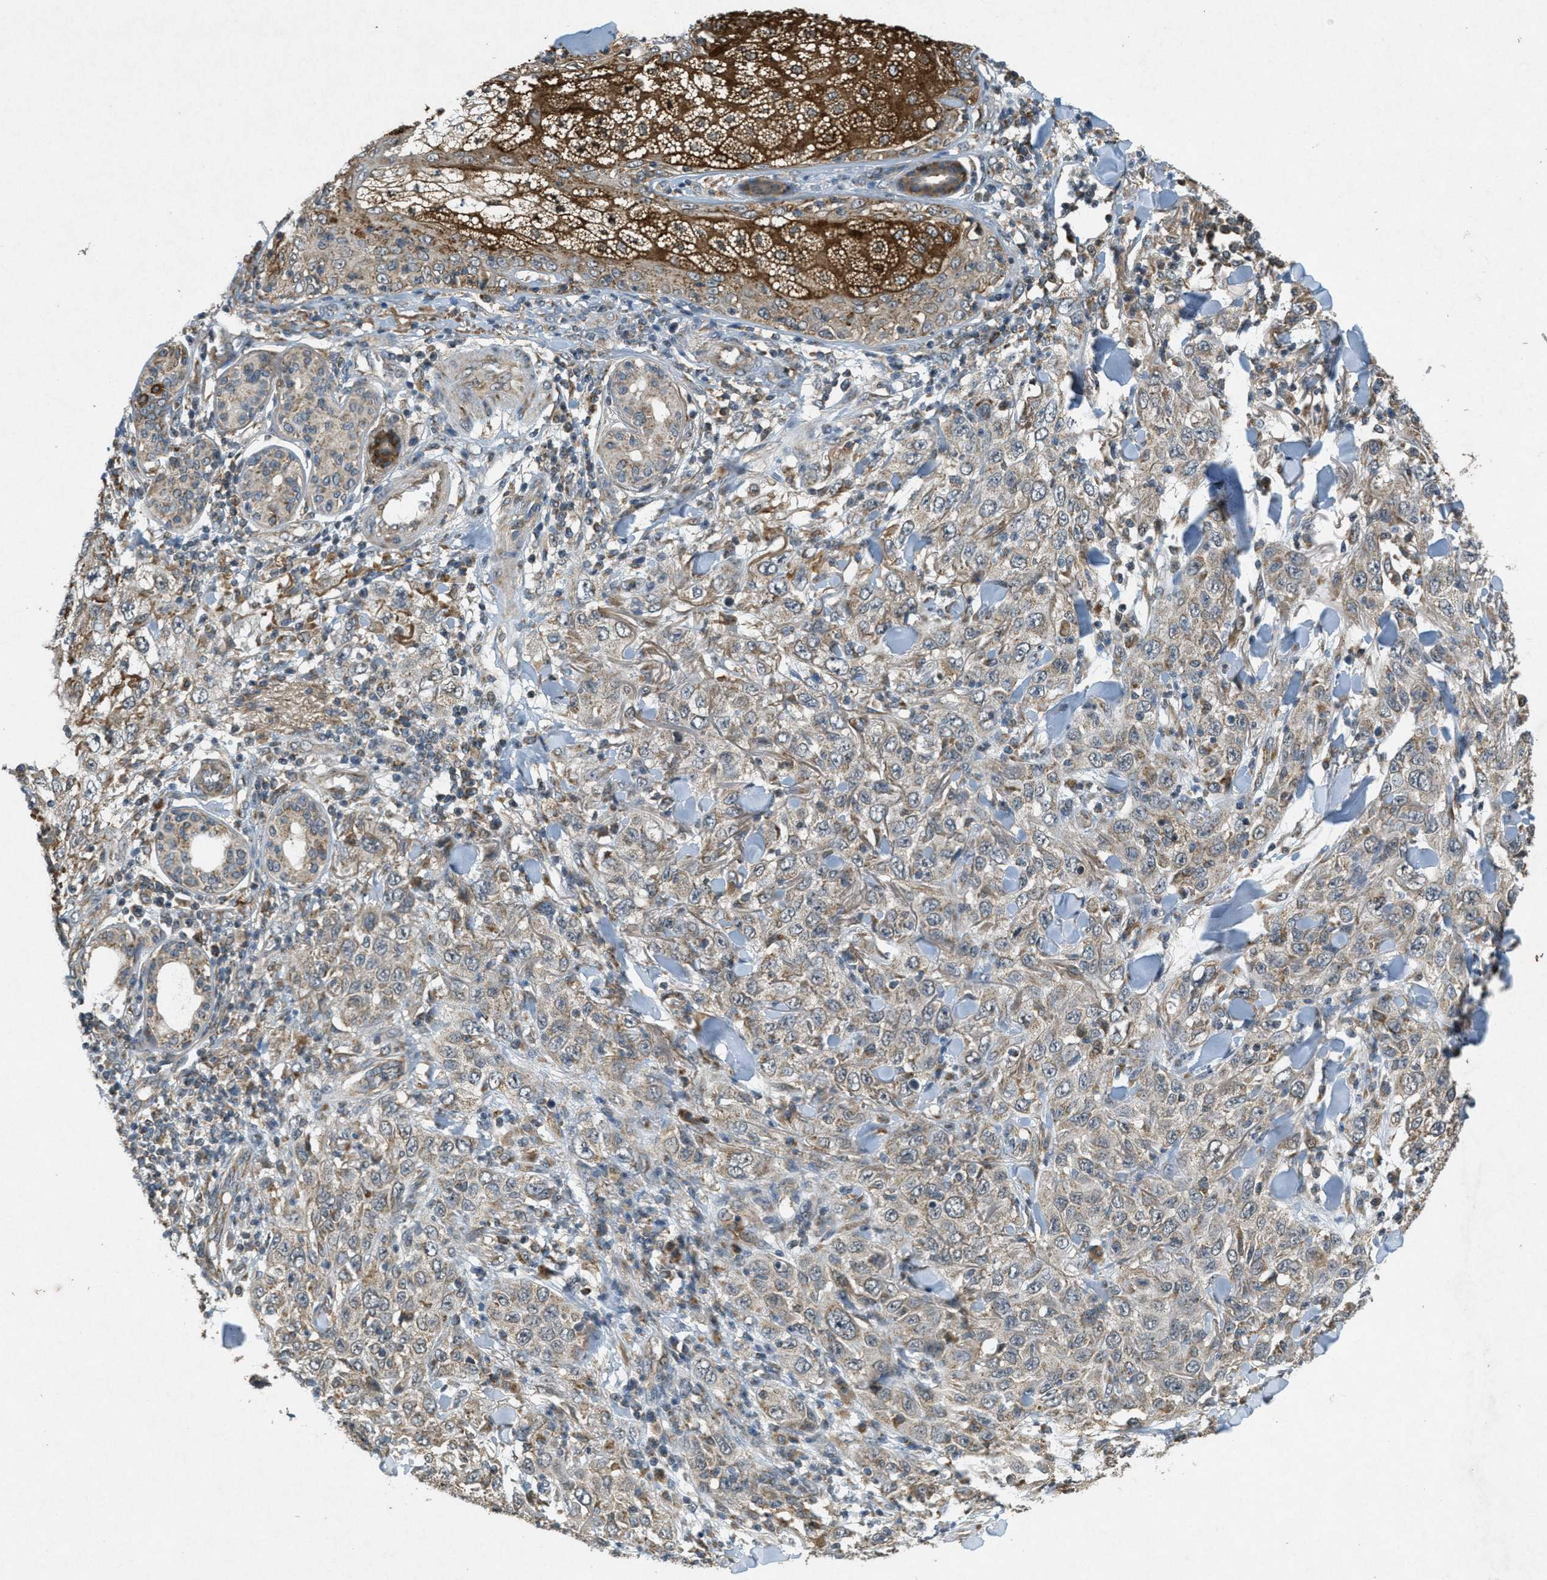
{"staining": {"intensity": "weak", "quantity": ">75%", "location": "cytoplasmic/membranous"}, "tissue": "skin cancer", "cell_type": "Tumor cells", "image_type": "cancer", "snomed": [{"axis": "morphology", "description": "Squamous cell carcinoma, NOS"}, {"axis": "topography", "description": "Skin"}], "caption": "Immunohistochemical staining of skin squamous cell carcinoma demonstrates low levels of weak cytoplasmic/membranous protein positivity in approximately >75% of tumor cells.", "gene": "PPP1R15A", "patient": {"sex": "female", "age": 88}}